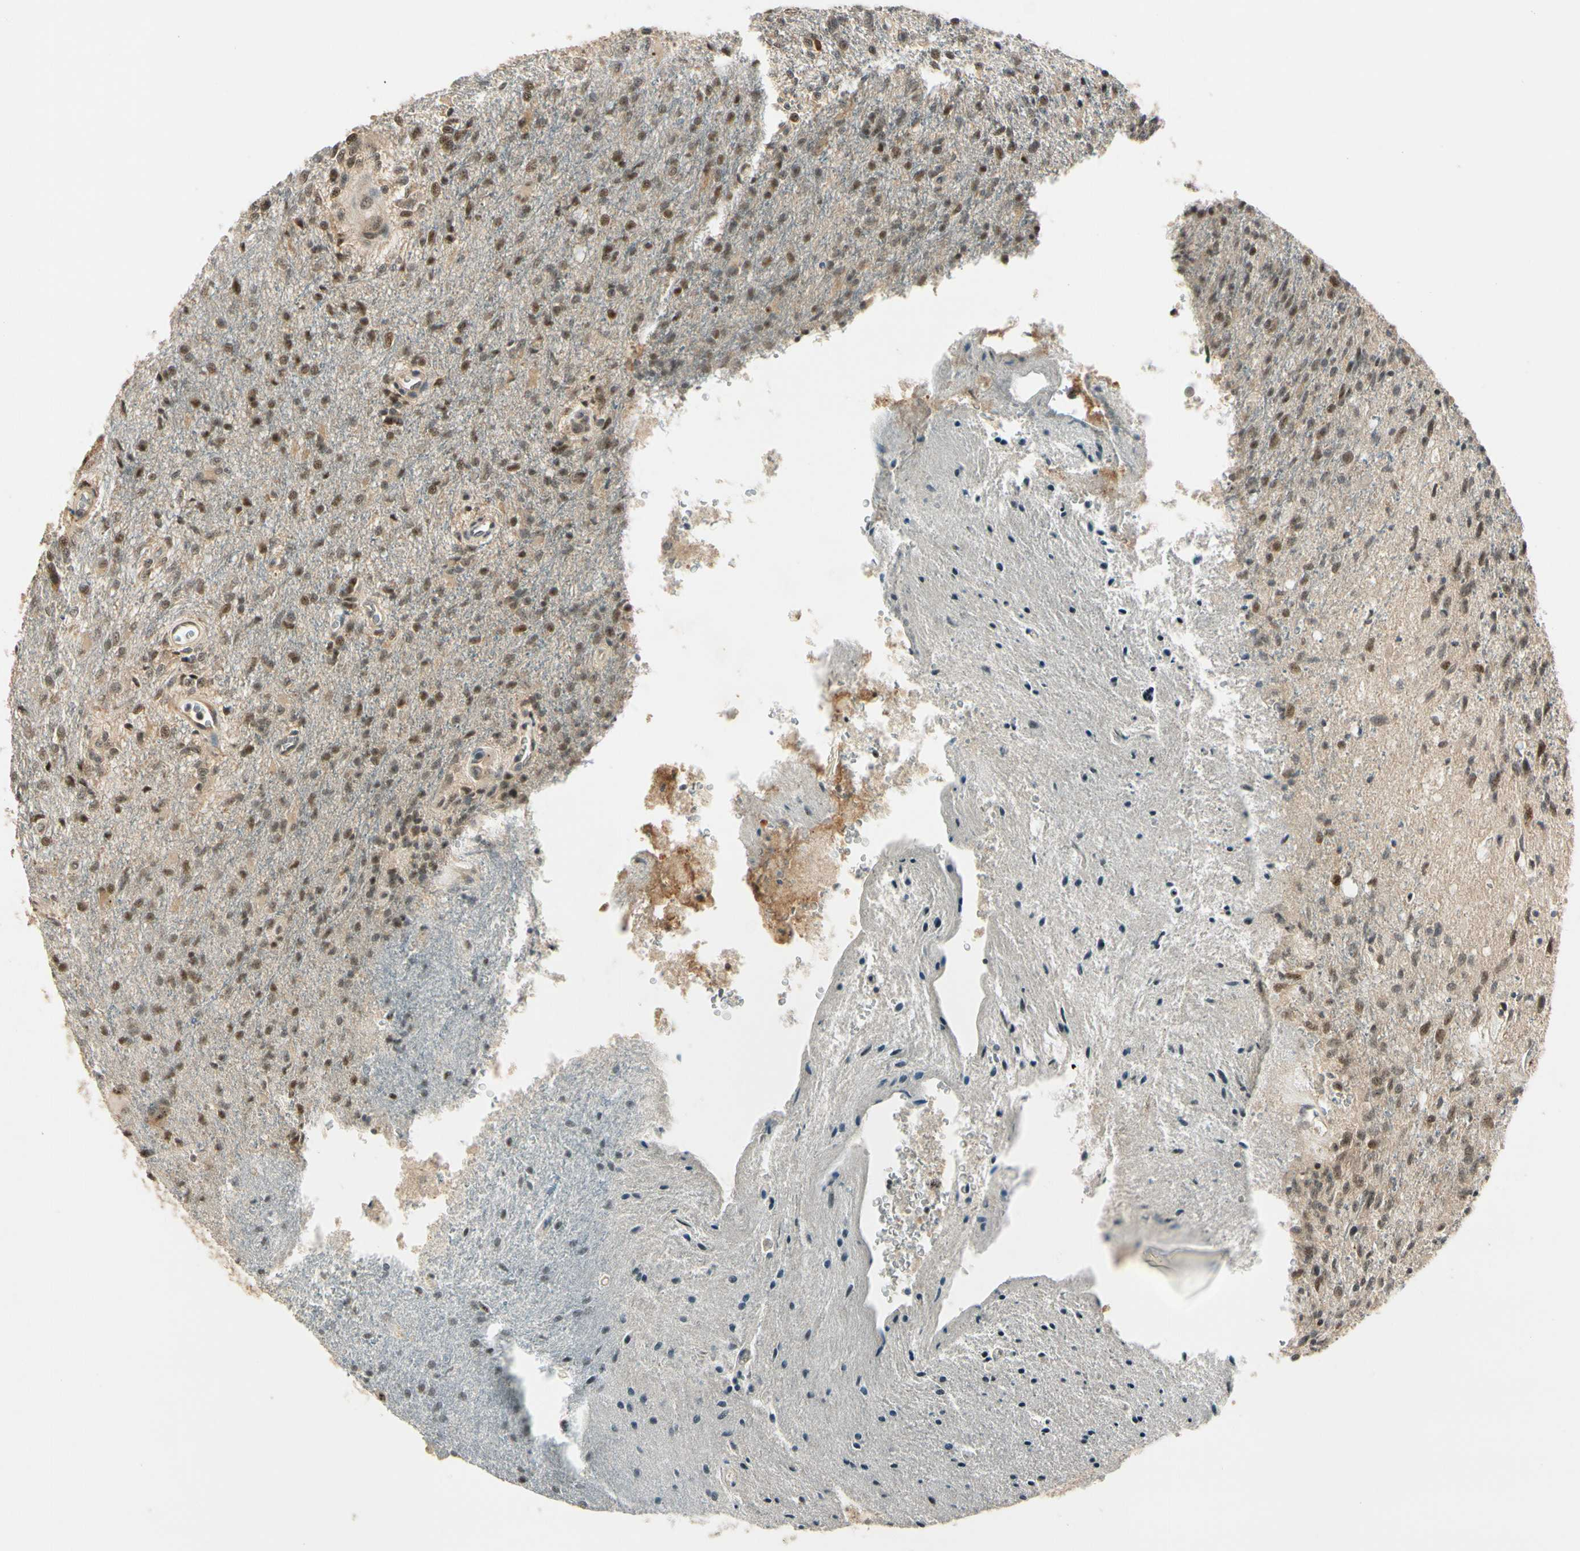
{"staining": {"intensity": "moderate", "quantity": "25%-75%", "location": "cytoplasmic/membranous,nuclear"}, "tissue": "glioma", "cell_type": "Tumor cells", "image_type": "cancer", "snomed": [{"axis": "morphology", "description": "Normal tissue, NOS"}, {"axis": "morphology", "description": "Glioma, malignant, High grade"}, {"axis": "topography", "description": "Cerebral cortex"}], "caption": "Immunohistochemical staining of glioma shows moderate cytoplasmic/membranous and nuclear protein expression in approximately 25%-75% of tumor cells.", "gene": "MCPH1", "patient": {"sex": "male", "age": 77}}